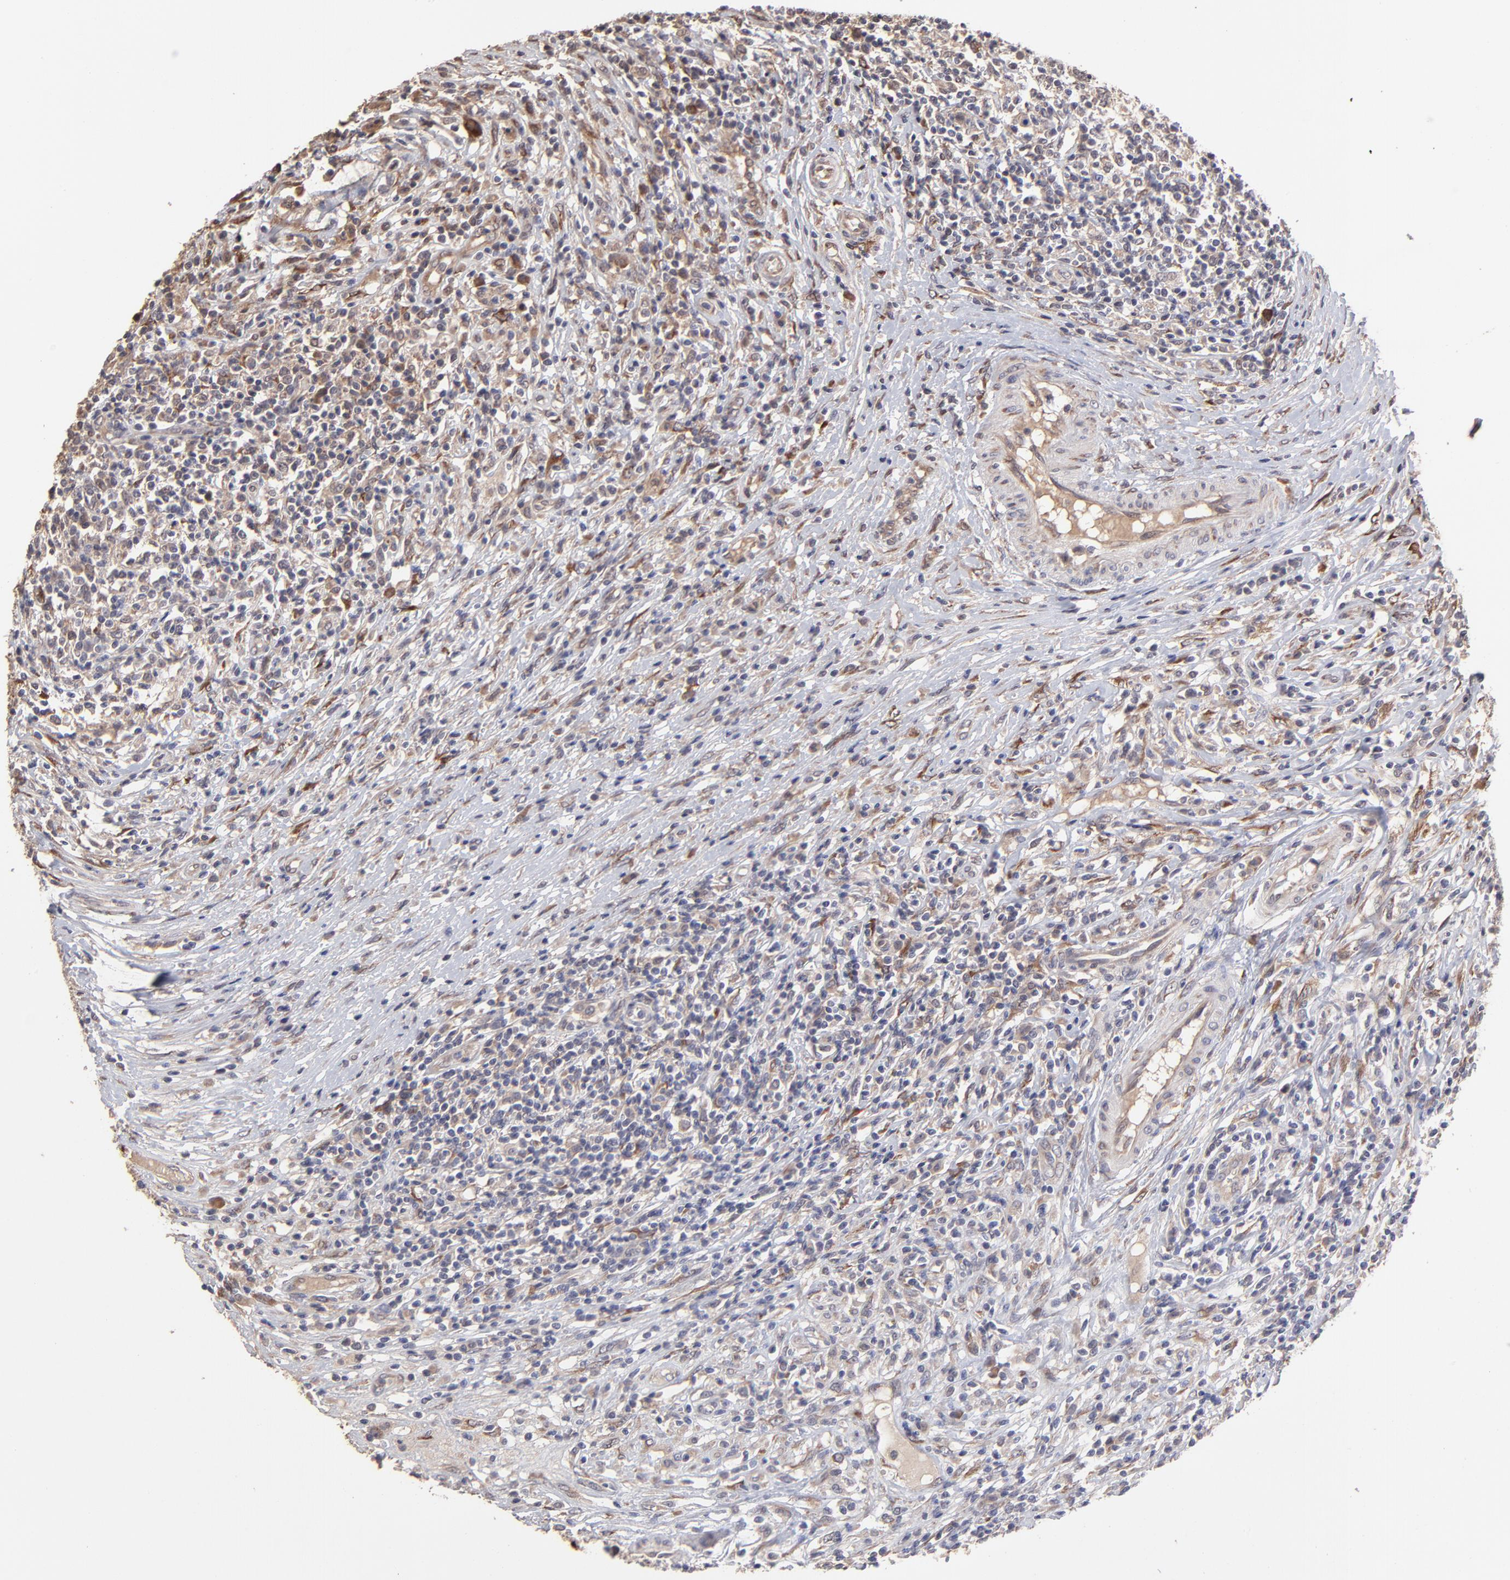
{"staining": {"intensity": "weak", "quantity": ">75%", "location": "cytoplasmic/membranous"}, "tissue": "lymphoma", "cell_type": "Tumor cells", "image_type": "cancer", "snomed": [{"axis": "morphology", "description": "Malignant lymphoma, non-Hodgkin's type, High grade"}, {"axis": "topography", "description": "Lymph node"}], "caption": "A high-resolution image shows immunohistochemistry (IHC) staining of lymphoma, which shows weak cytoplasmic/membranous staining in about >75% of tumor cells.", "gene": "CHL1", "patient": {"sex": "female", "age": 84}}